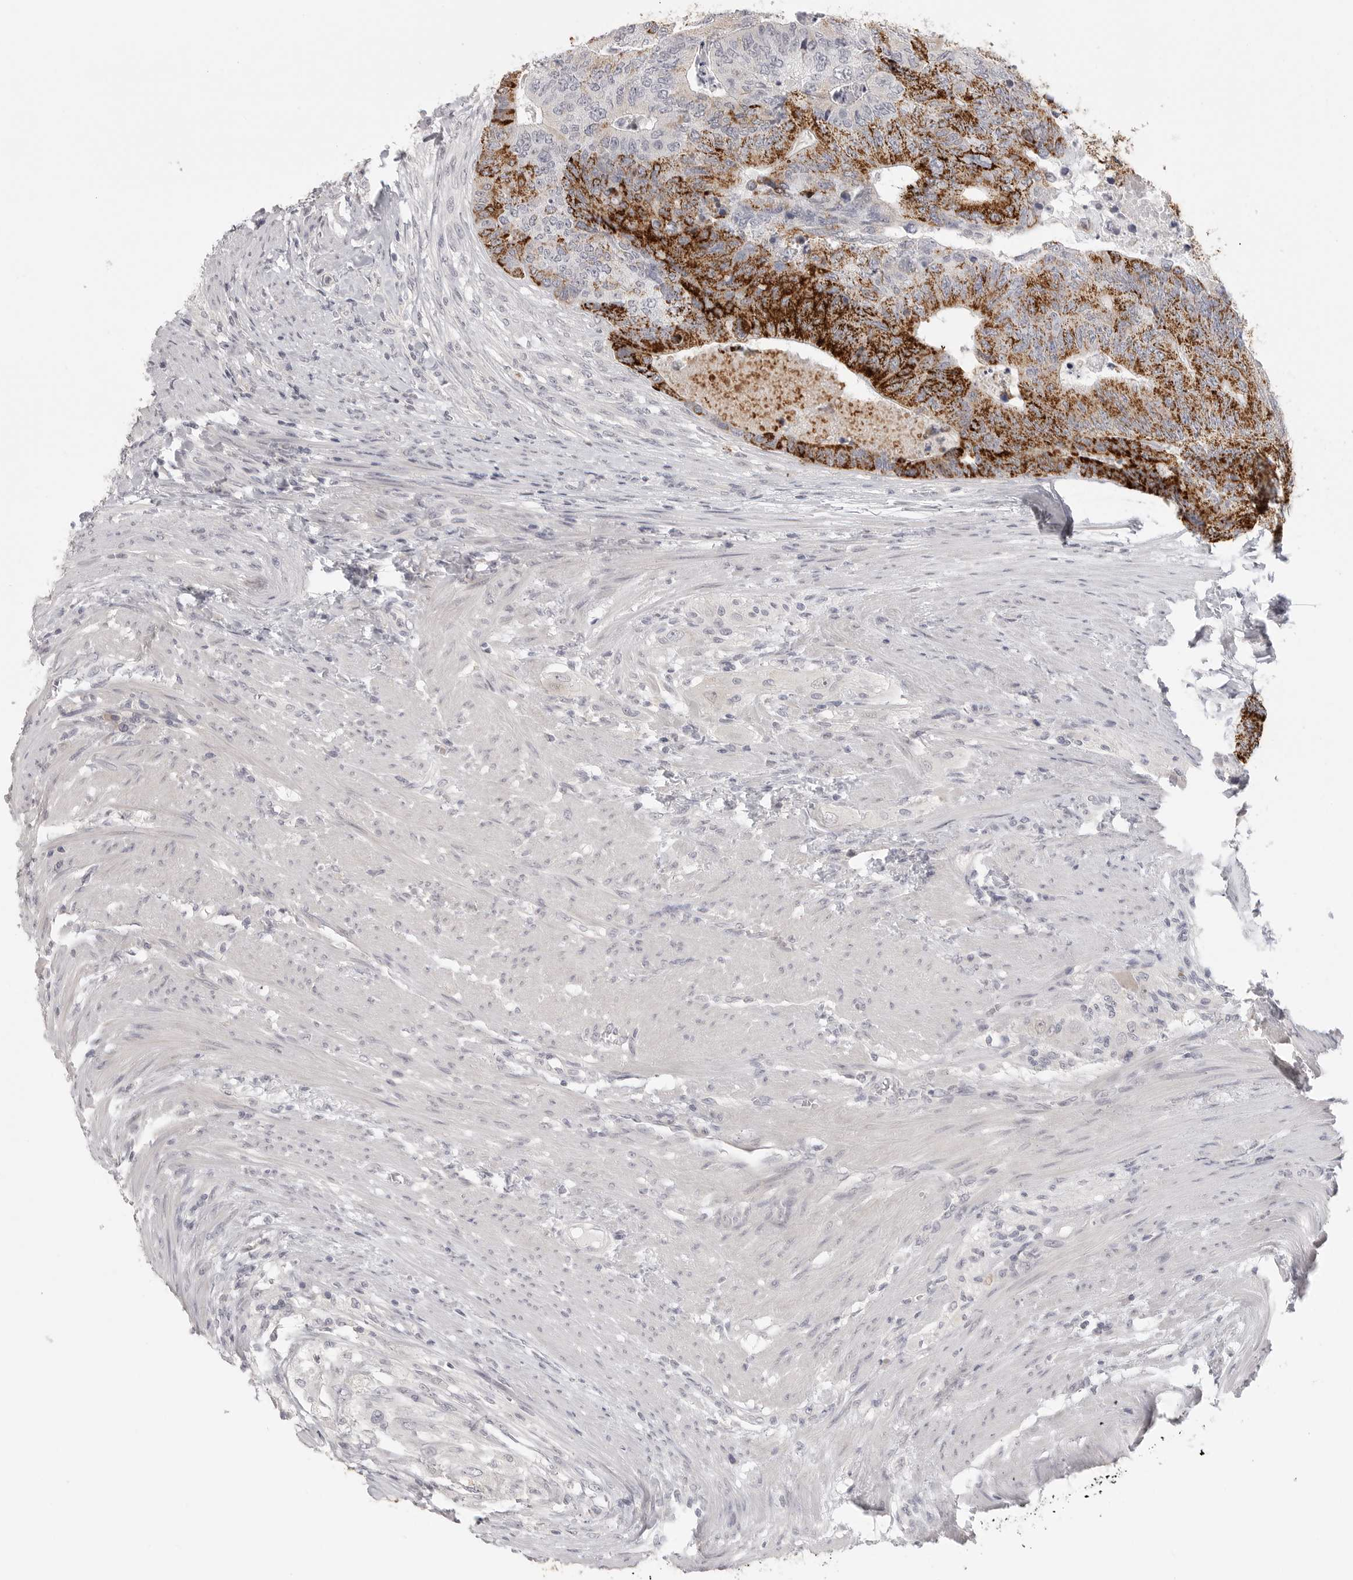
{"staining": {"intensity": "strong", "quantity": "25%-75%", "location": "cytoplasmic/membranous"}, "tissue": "colorectal cancer", "cell_type": "Tumor cells", "image_type": "cancer", "snomed": [{"axis": "morphology", "description": "Adenocarcinoma, NOS"}, {"axis": "topography", "description": "Colon"}], "caption": "Protein staining of colorectal cancer (adenocarcinoma) tissue exhibits strong cytoplasmic/membranous expression in approximately 25%-75% of tumor cells.", "gene": "HMGCS2", "patient": {"sex": "female", "age": 67}}